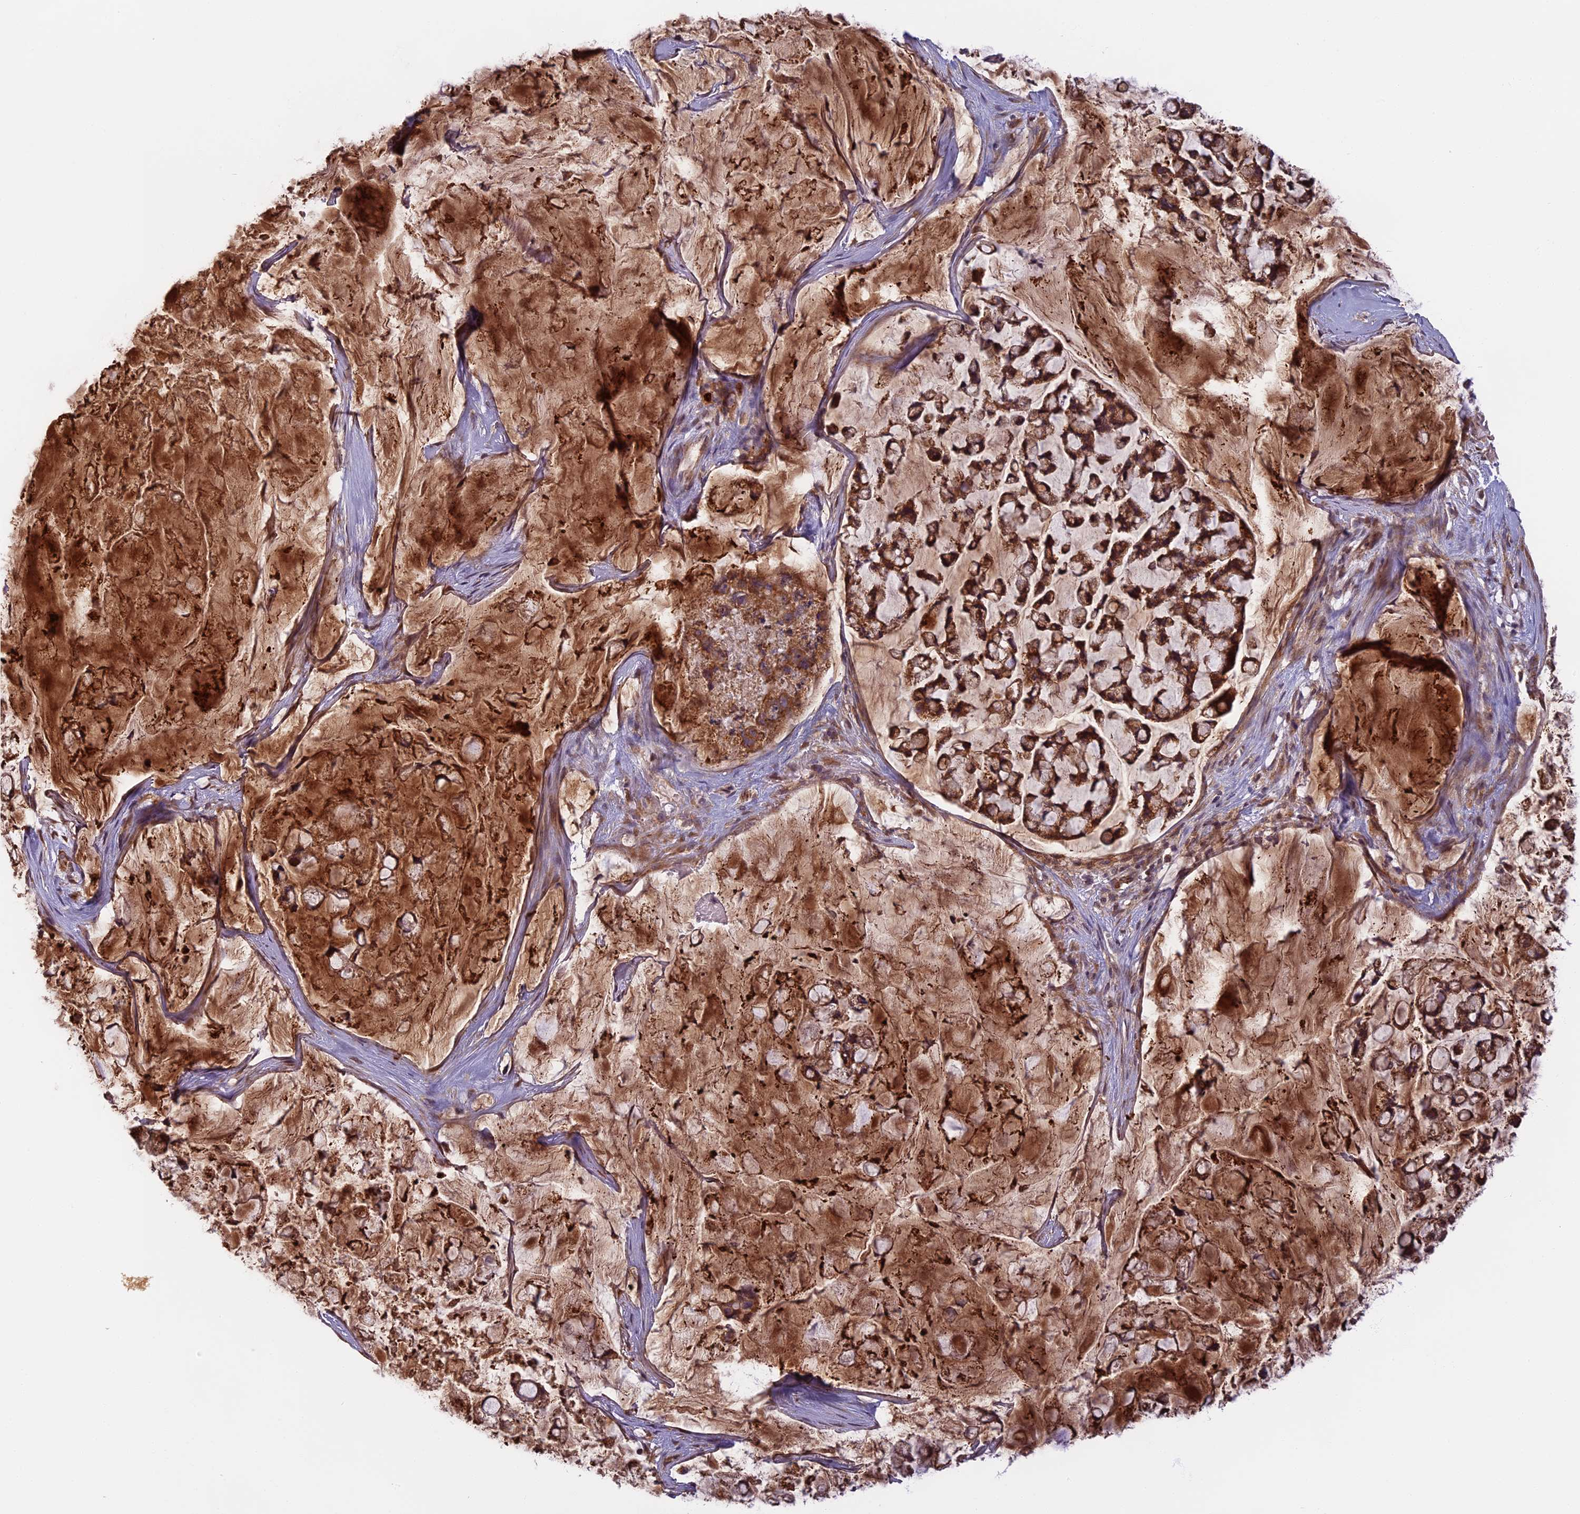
{"staining": {"intensity": "moderate", "quantity": ">75%", "location": "cytoplasmic/membranous"}, "tissue": "stomach cancer", "cell_type": "Tumor cells", "image_type": "cancer", "snomed": [{"axis": "morphology", "description": "Adenocarcinoma, NOS"}, {"axis": "topography", "description": "Stomach, lower"}], "caption": "Protein expression analysis of human stomach cancer reveals moderate cytoplasmic/membranous expression in approximately >75% of tumor cells.", "gene": "EDAR", "patient": {"sex": "male", "age": 67}}